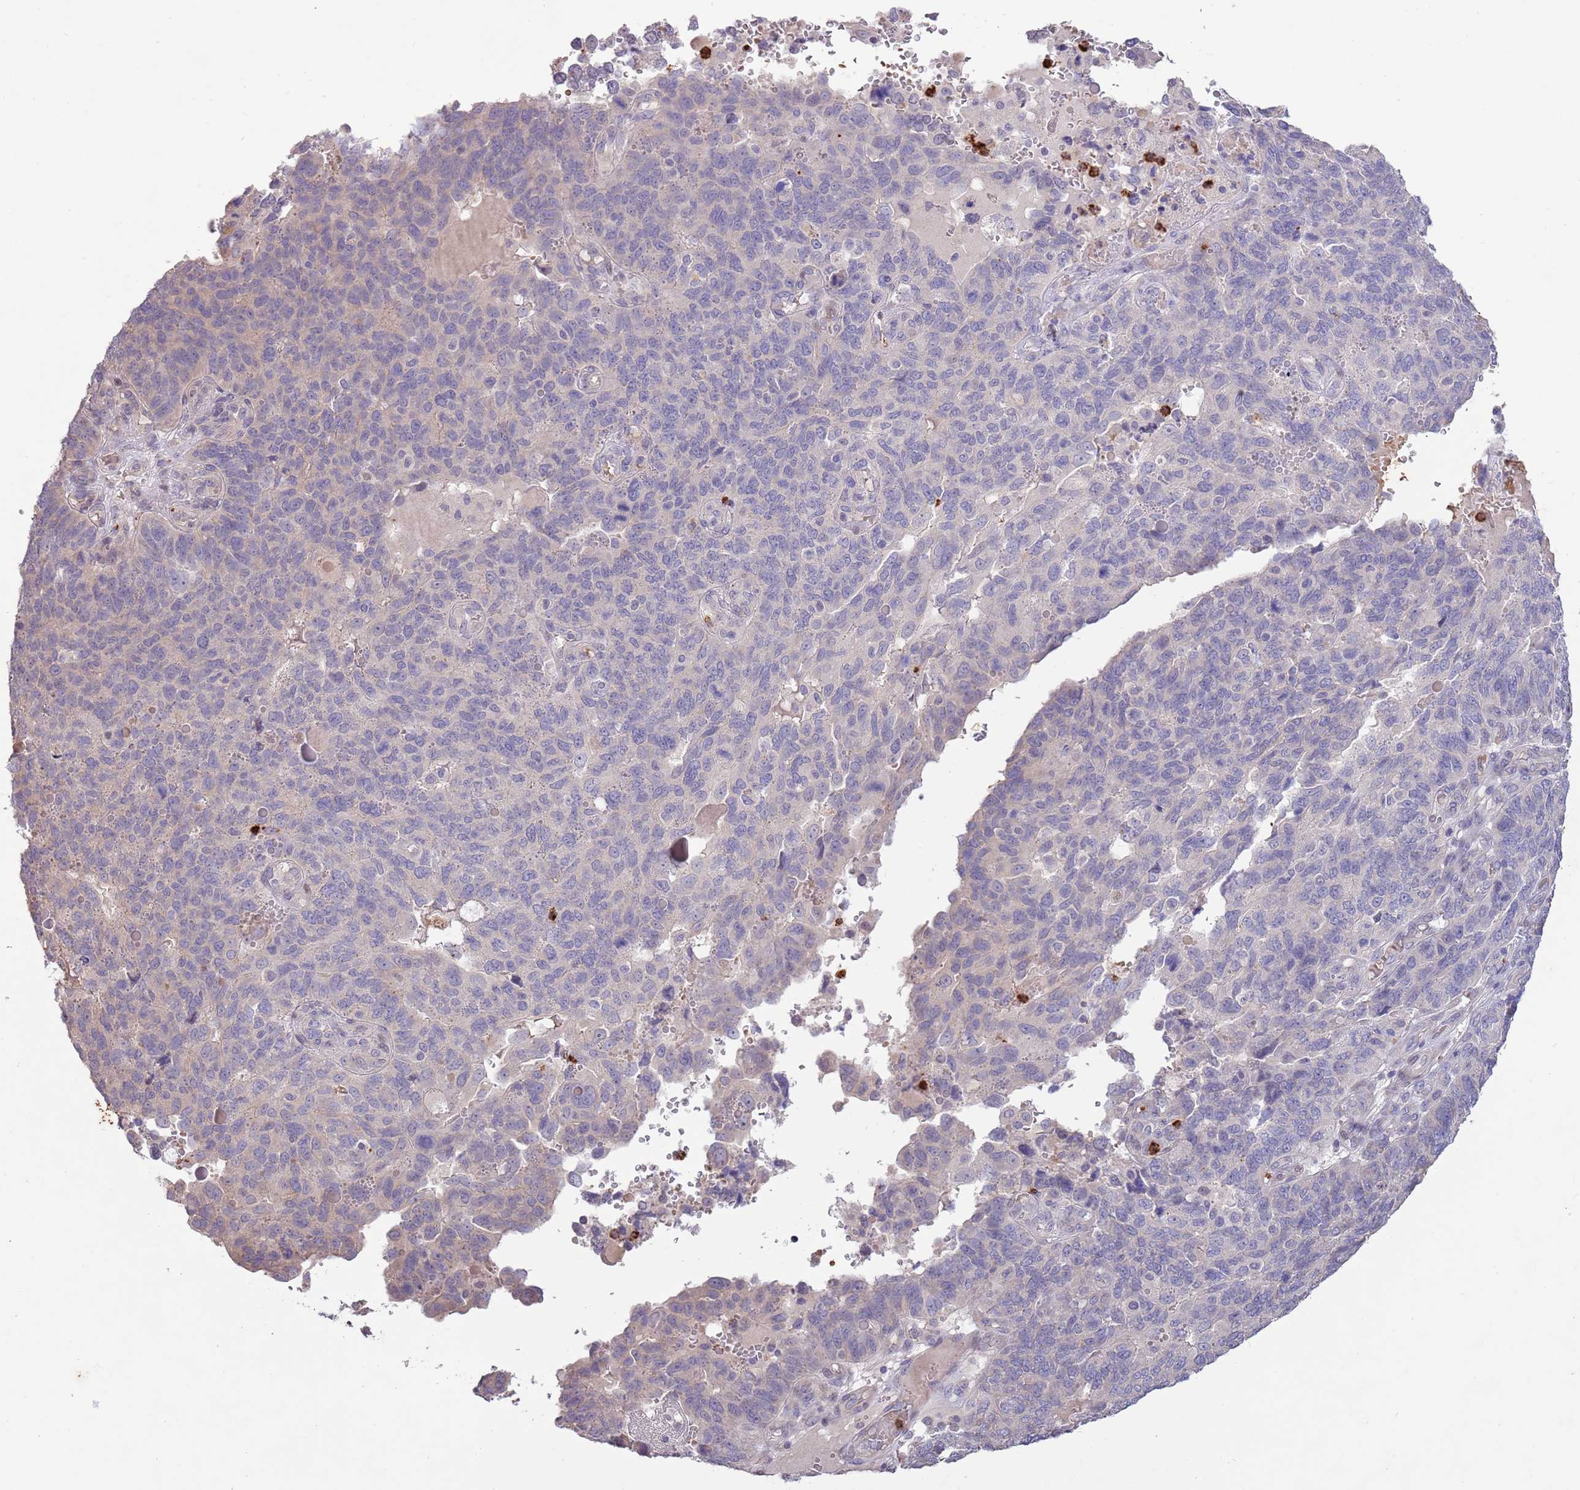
{"staining": {"intensity": "weak", "quantity": "<25%", "location": "cytoplasmic/membranous"}, "tissue": "endometrial cancer", "cell_type": "Tumor cells", "image_type": "cancer", "snomed": [{"axis": "morphology", "description": "Adenocarcinoma, NOS"}, {"axis": "topography", "description": "Endometrium"}], "caption": "Tumor cells show no significant positivity in endometrial cancer. (Stains: DAB (3,3'-diaminobenzidine) immunohistochemistry with hematoxylin counter stain, Microscopy: brightfield microscopy at high magnification).", "gene": "P2RY13", "patient": {"sex": "female", "age": 66}}